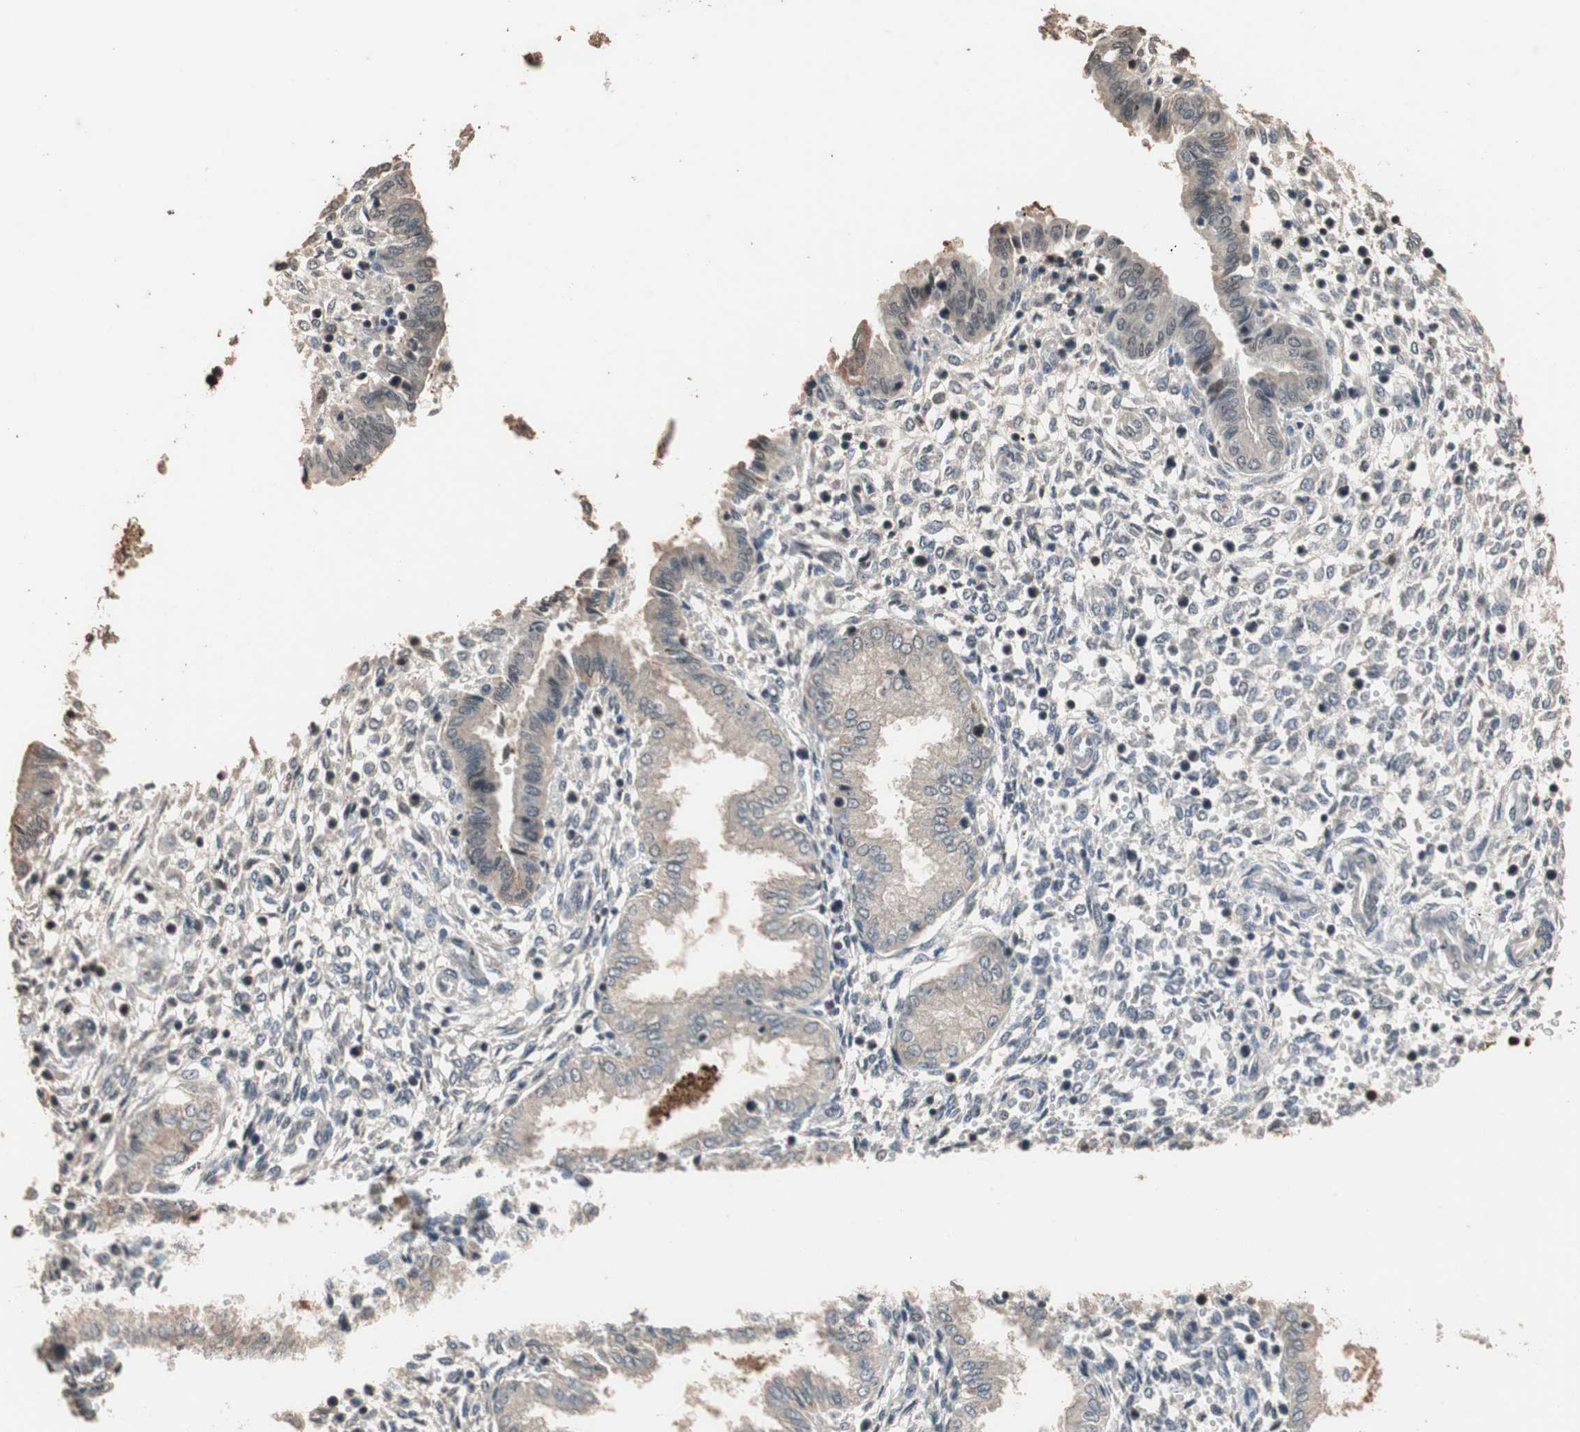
{"staining": {"intensity": "moderate", "quantity": "<25%", "location": "cytoplasmic/membranous,nuclear"}, "tissue": "endometrium", "cell_type": "Cells in endometrial stroma", "image_type": "normal", "snomed": [{"axis": "morphology", "description": "Normal tissue, NOS"}, {"axis": "topography", "description": "Endometrium"}], "caption": "DAB immunohistochemical staining of benign endometrium exhibits moderate cytoplasmic/membranous,nuclear protein positivity in about <25% of cells in endometrial stroma.", "gene": "CDC5L", "patient": {"sex": "female", "age": 33}}